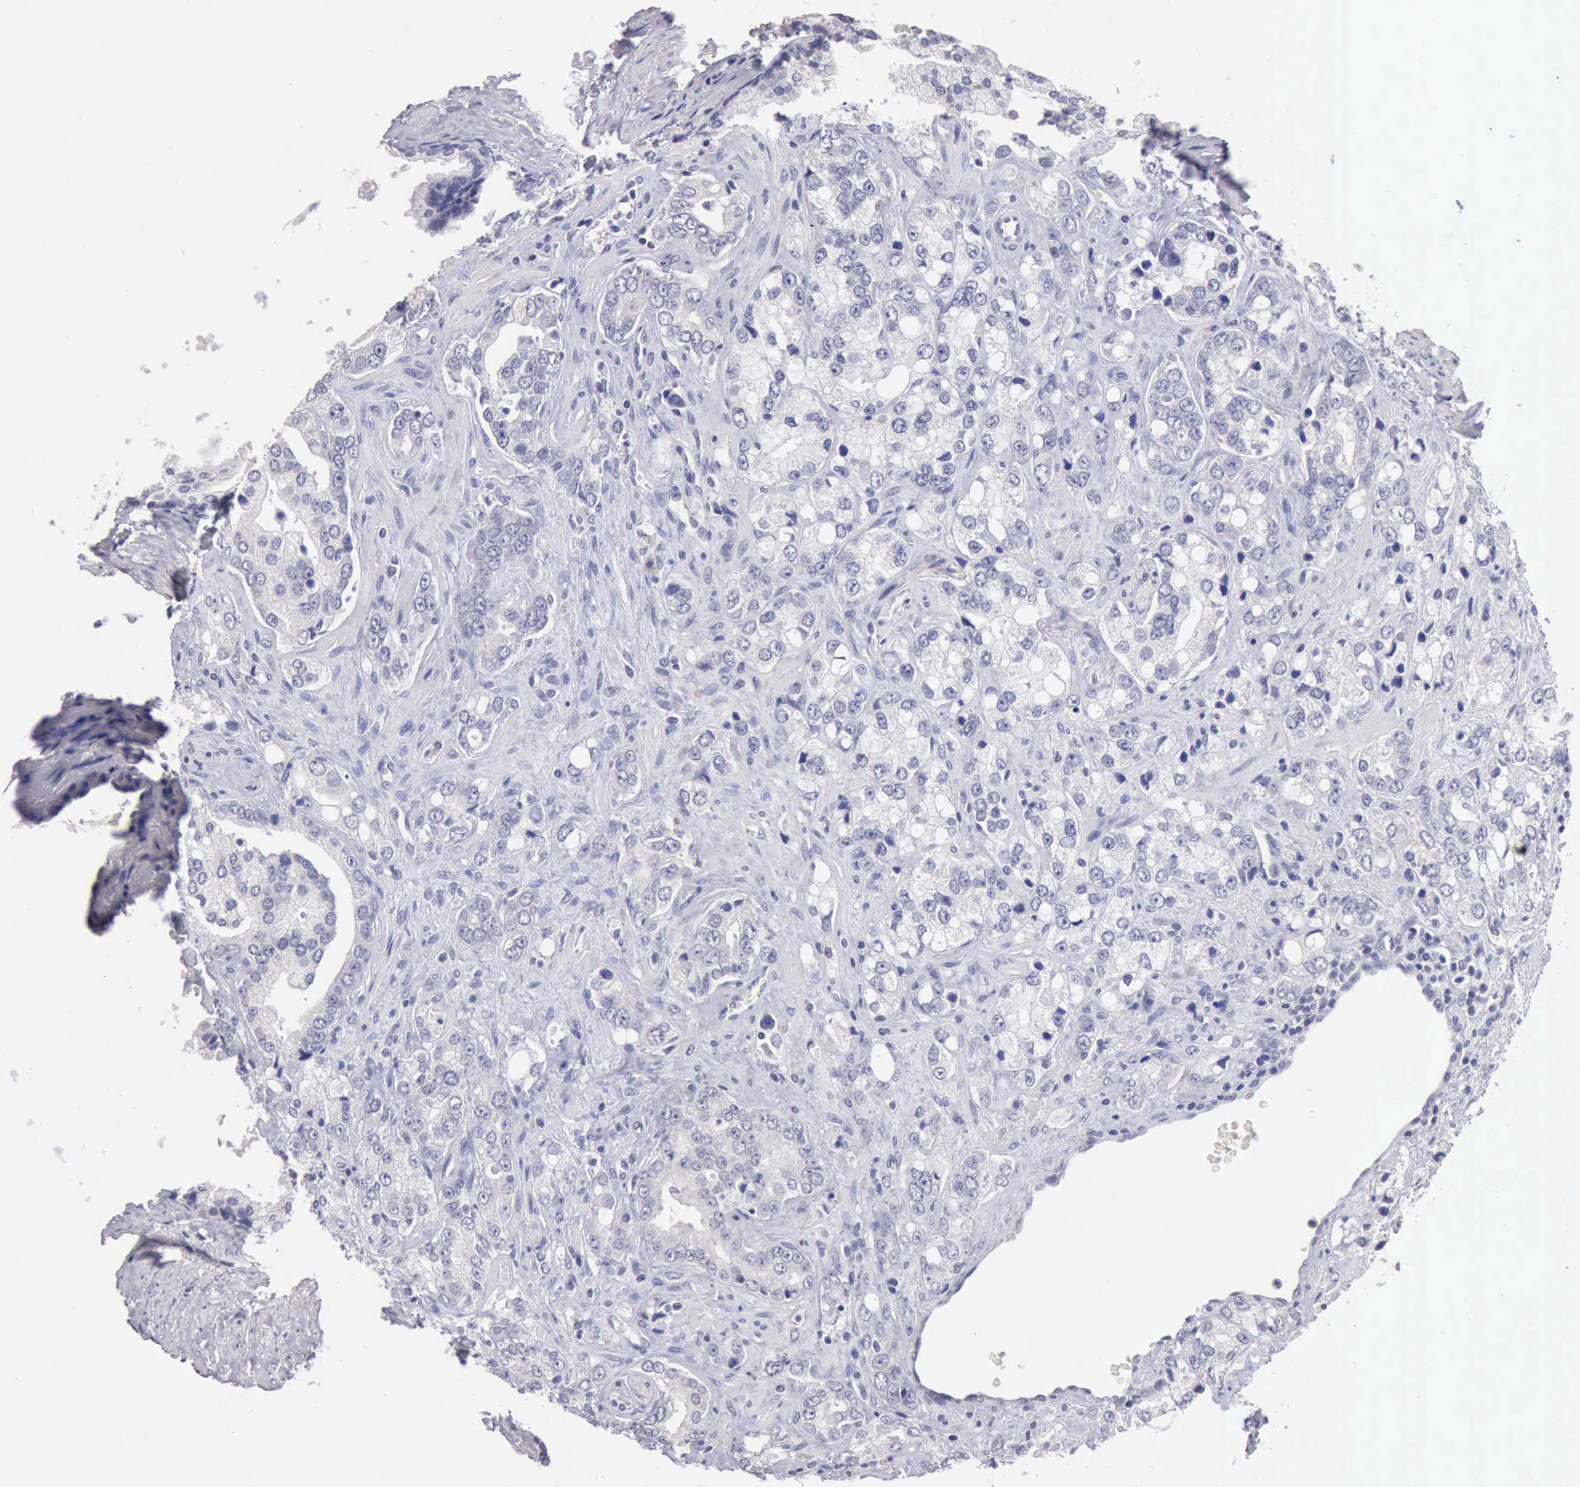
{"staining": {"intensity": "negative", "quantity": "none", "location": "none"}, "tissue": "prostate cancer", "cell_type": "Tumor cells", "image_type": "cancer", "snomed": [{"axis": "morphology", "description": "Adenocarcinoma, High grade"}, {"axis": "topography", "description": "Prostate"}], "caption": "Immunohistochemistry of human prostate cancer exhibits no positivity in tumor cells. The staining was performed using DAB to visualize the protein expression in brown, while the nuclei were stained in blue with hematoxylin (Magnification: 20x).", "gene": "KCND1", "patient": {"sex": "male", "age": 67}}